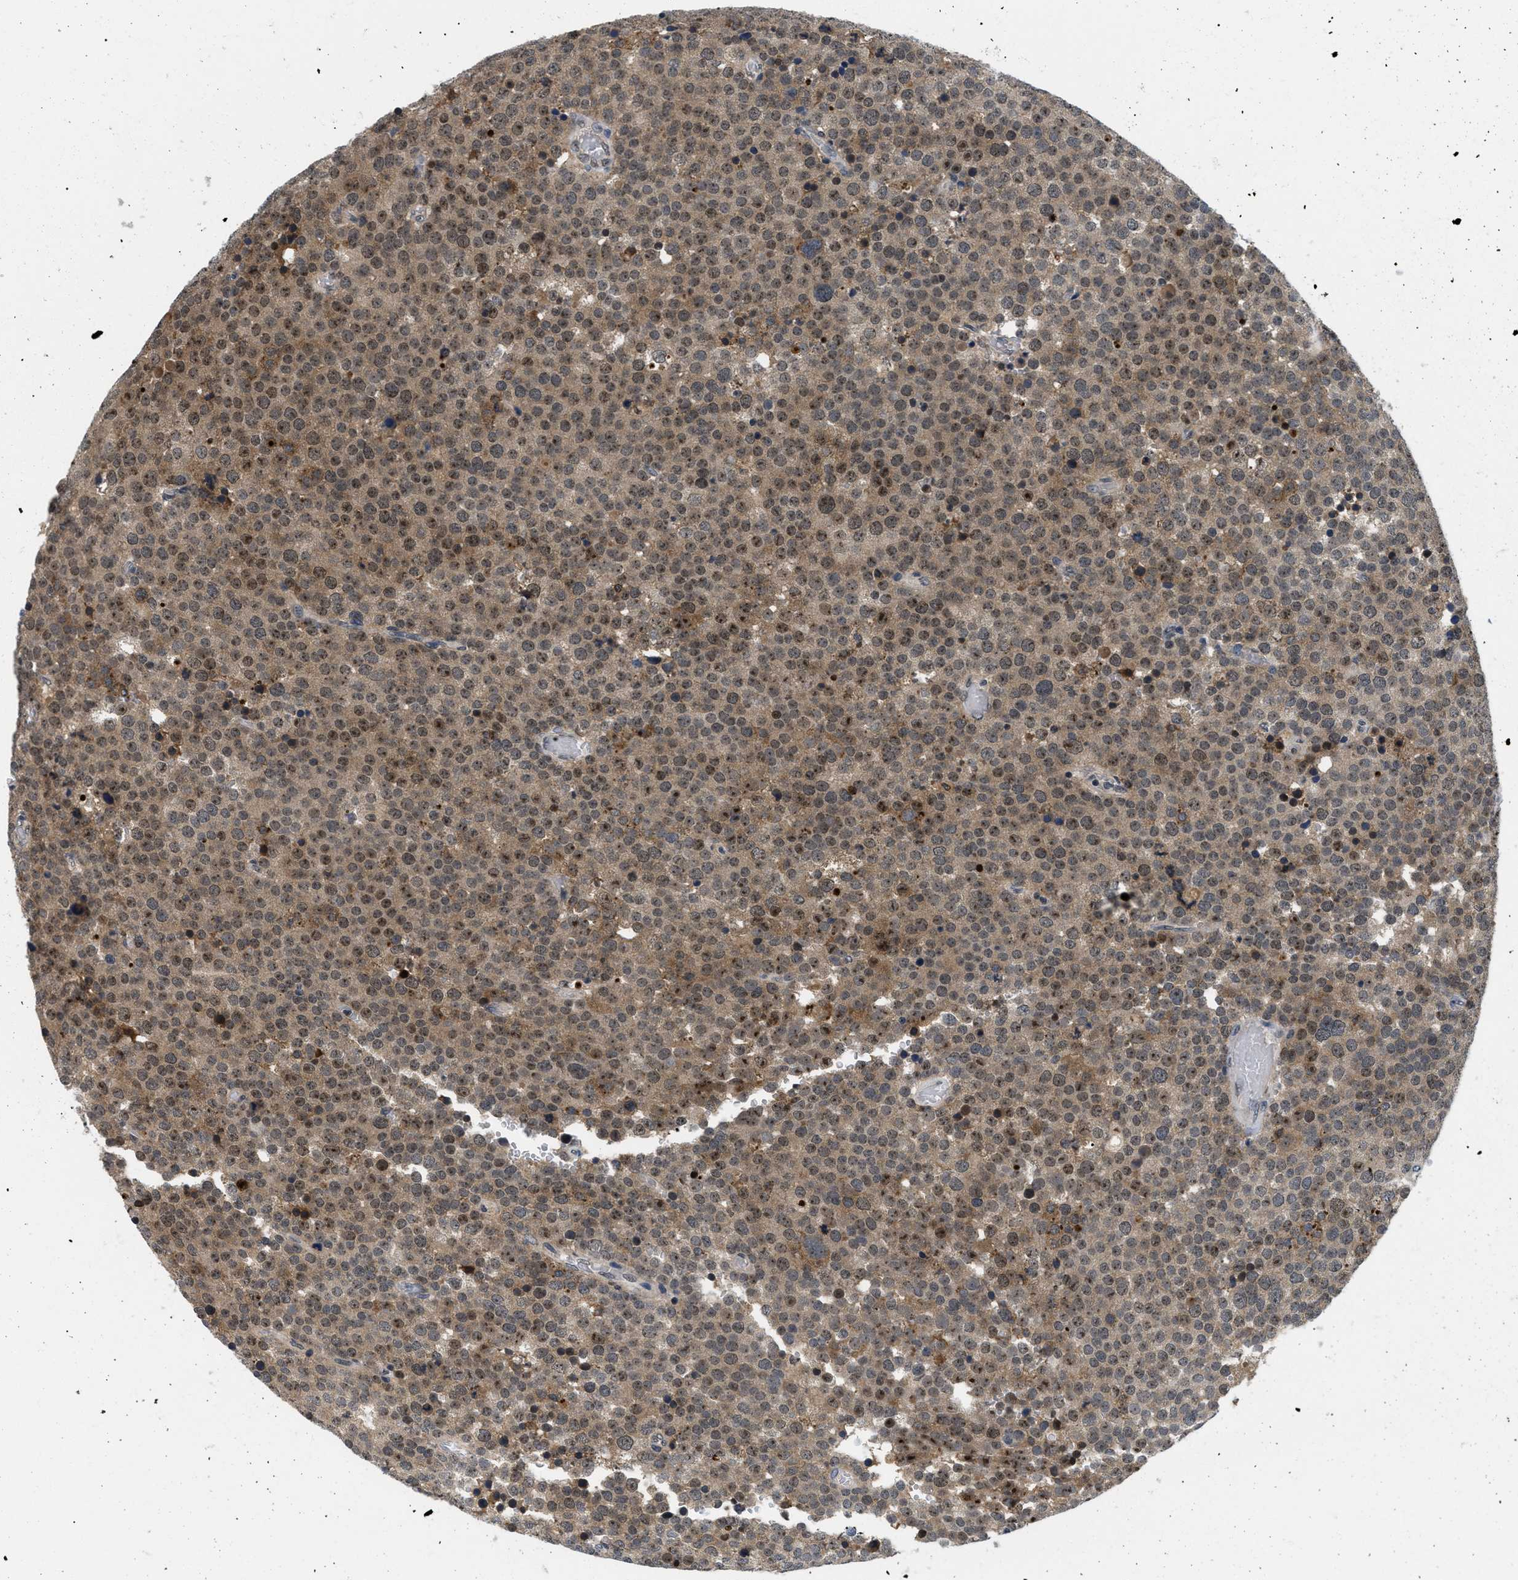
{"staining": {"intensity": "strong", "quantity": "25%-75%", "location": "cytoplasmic/membranous,nuclear"}, "tissue": "testis cancer", "cell_type": "Tumor cells", "image_type": "cancer", "snomed": [{"axis": "morphology", "description": "Normal tissue, NOS"}, {"axis": "morphology", "description": "Seminoma, NOS"}, {"axis": "topography", "description": "Testis"}], "caption": "Tumor cells reveal high levels of strong cytoplasmic/membranous and nuclear expression in about 25%-75% of cells in testis cancer.", "gene": "PITHD1", "patient": {"sex": "male", "age": 71}}